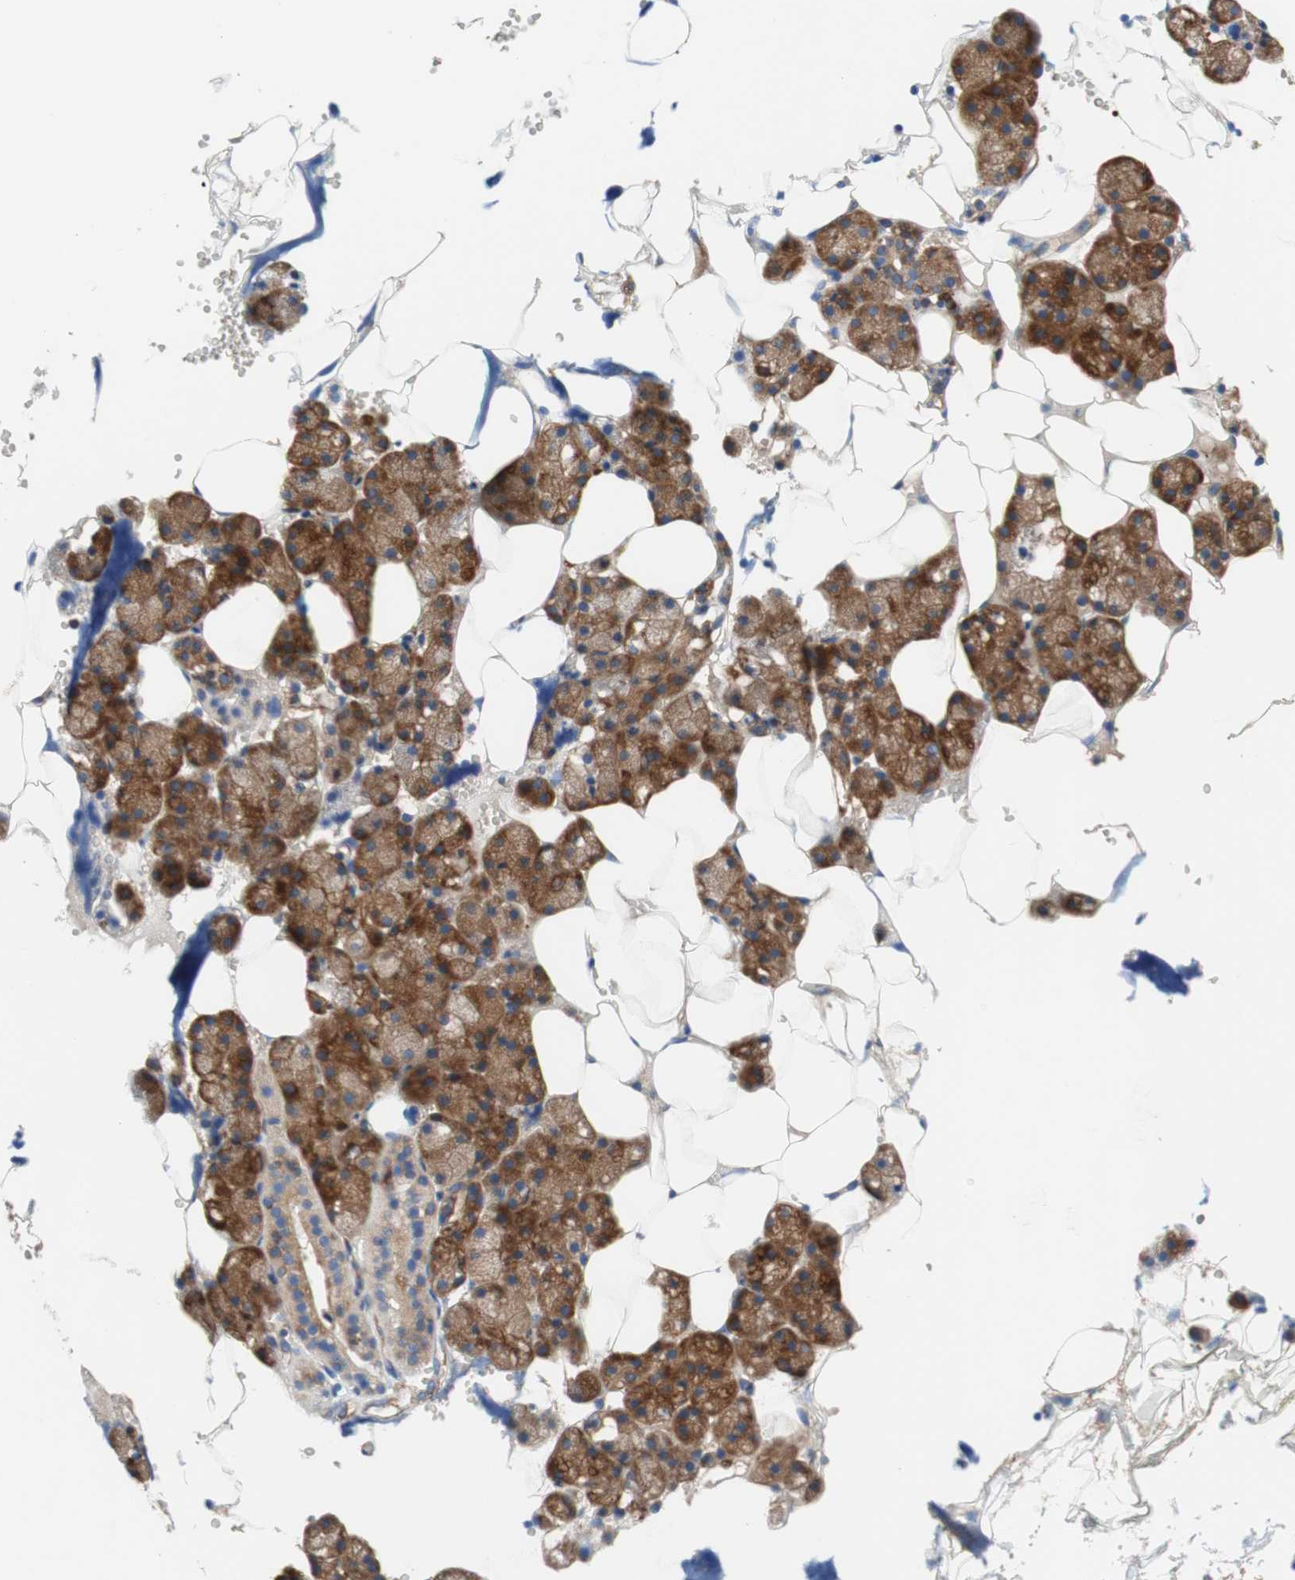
{"staining": {"intensity": "moderate", "quantity": ">75%", "location": "cytoplasmic/membranous"}, "tissue": "salivary gland", "cell_type": "Glandular cells", "image_type": "normal", "snomed": [{"axis": "morphology", "description": "Normal tissue, NOS"}, {"axis": "topography", "description": "Salivary gland"}], "caption": "Benign salivary gland shows moderate cytoplasmic/membranous positivity in about >75% of glandular cells, visualized by immunohistochemistry. (DAB IHC, brown staining for protein, blue staining for nuclei).", "gene": "STOM", "patient": {"sex": "male", "age": 62}}